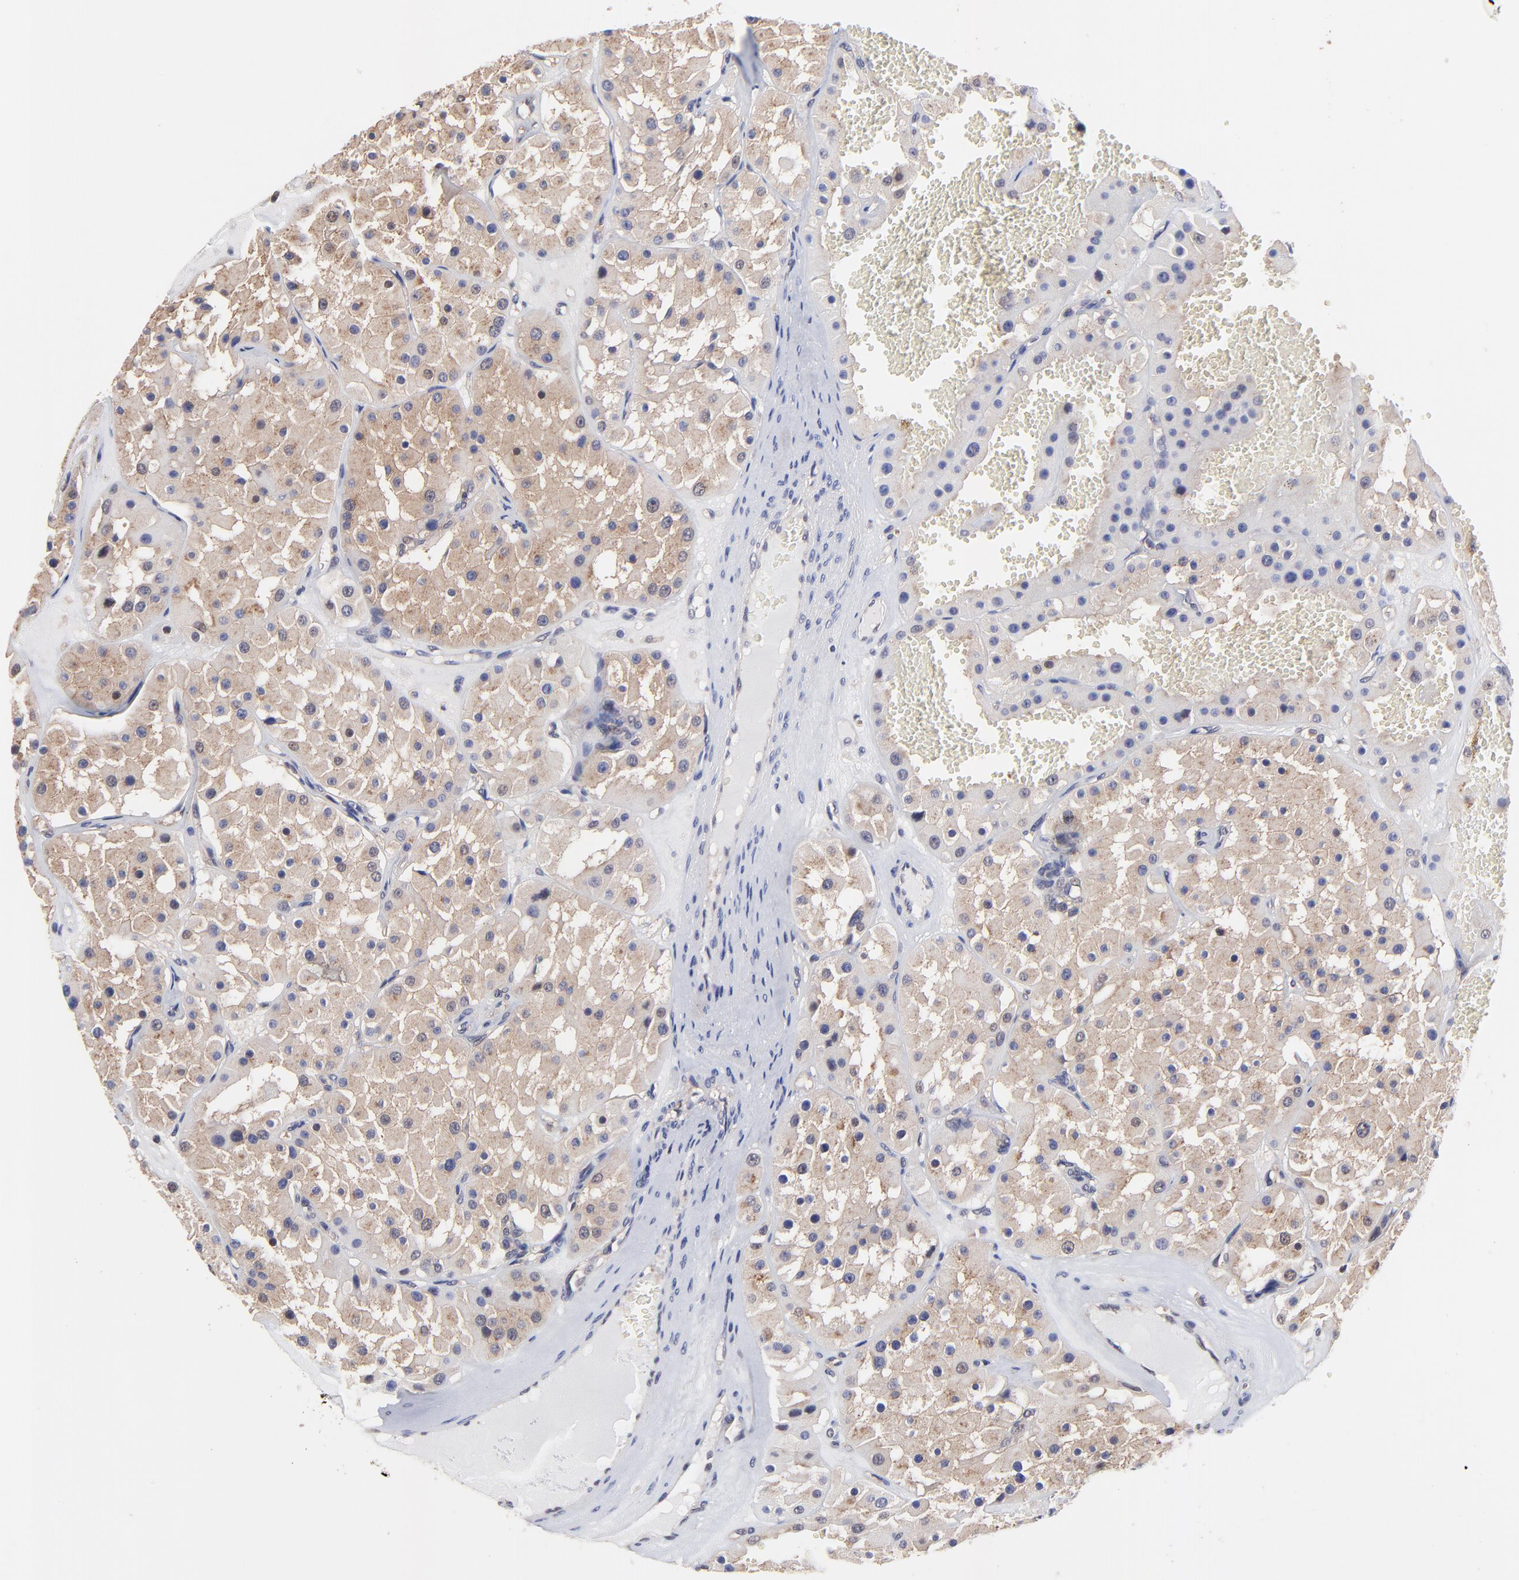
{"staining": {"intensity": "moderate", "quantity": "25%-75%", "location": "cytoplasmic/membranous"}, "tissue": "renal cancer", "cell_type": "Tumor cells", "image_type": "cancer", "snomed": [{"axis": "morphology", "description": "Adenocarcinoma, uncertain malignant potential"}, {"axis": "topography", "description": "Kidney"}], "caption": "Protein staining reveals moderate cytoplasmic/membranous positivity in about 25%-75% of tumor cells in renal cancer.", "gene": "PSMA6", "patient": {"sex": "male", "age": 63}}